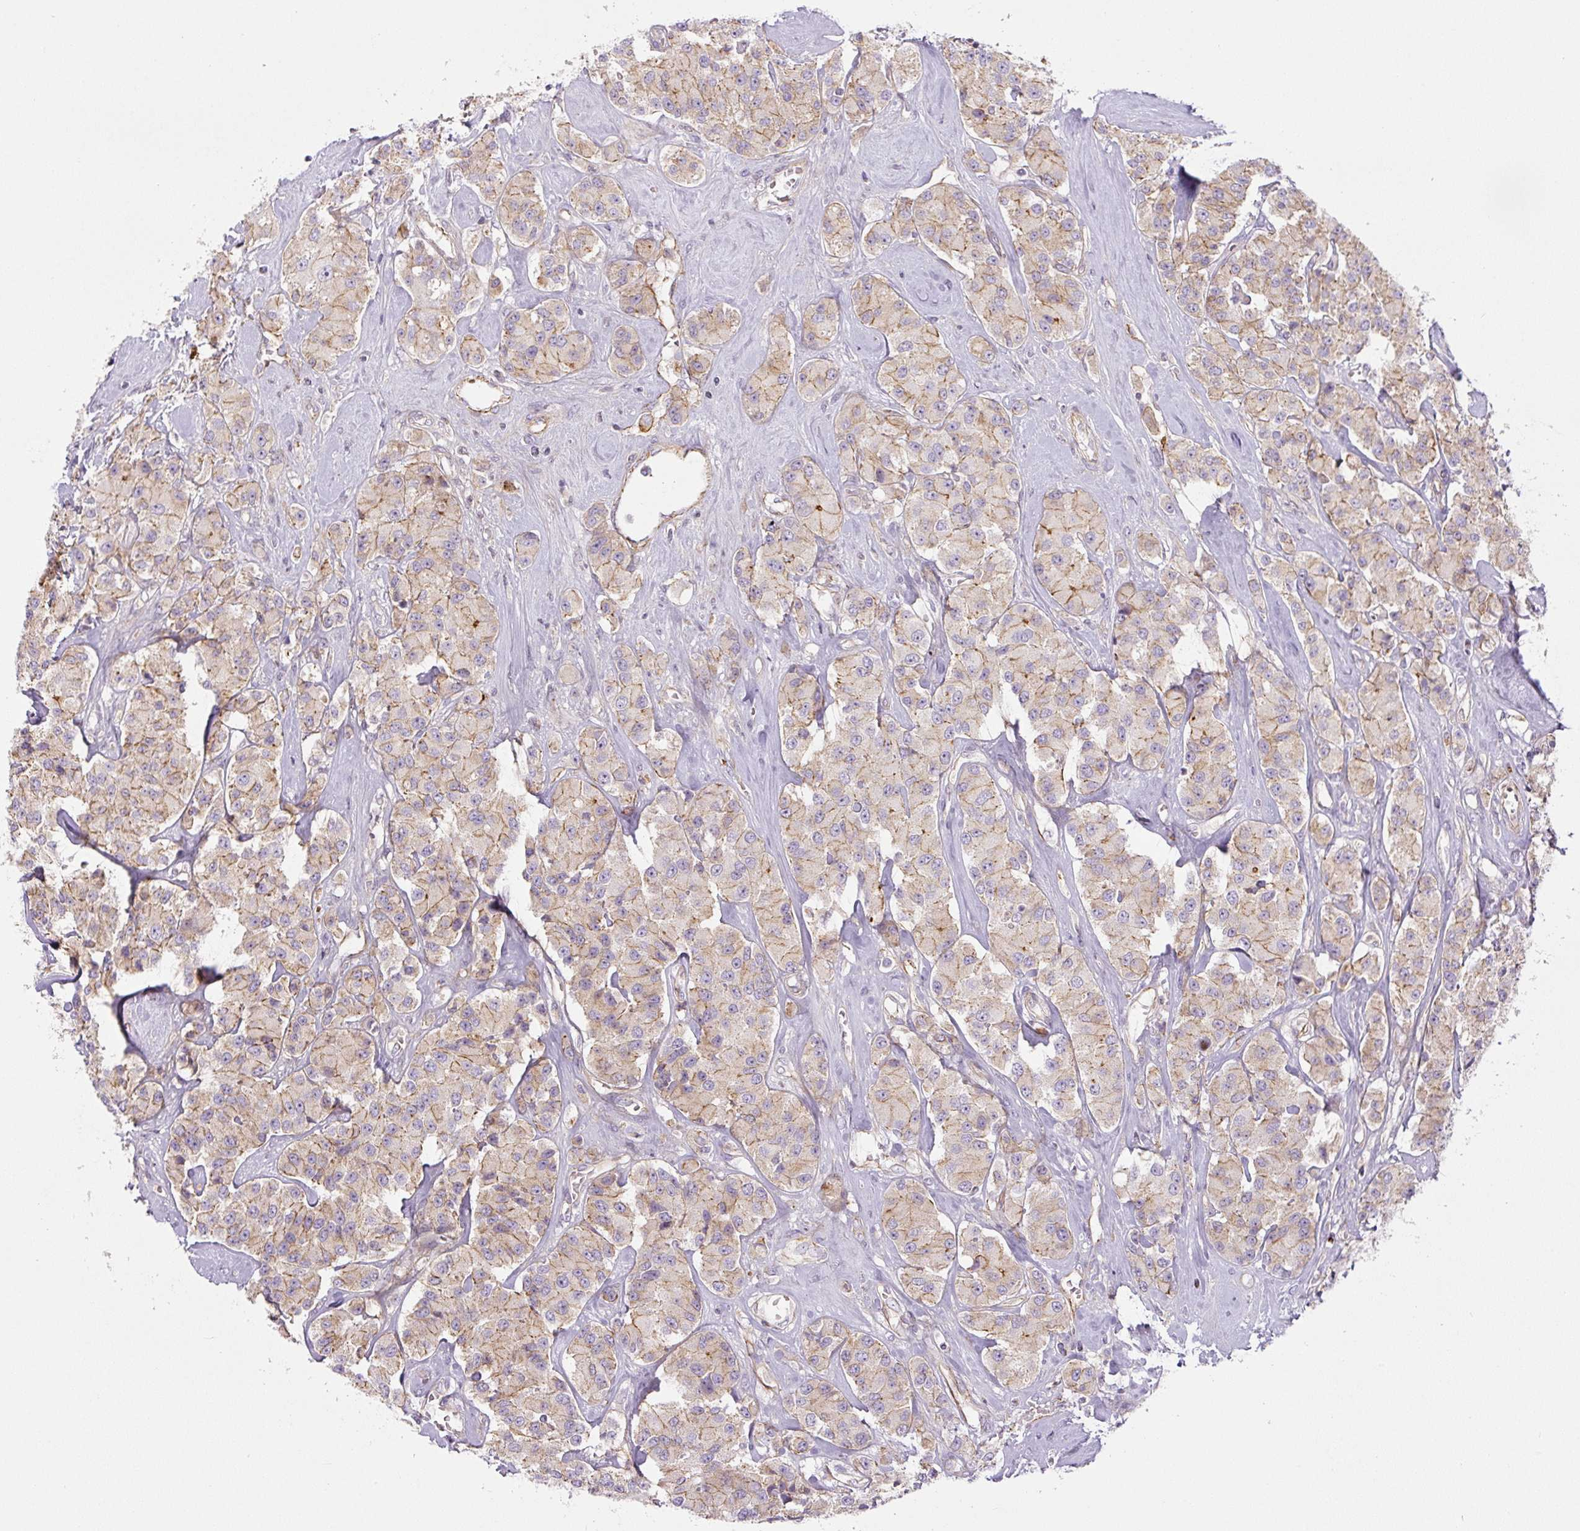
{"staining": {"intensity": "weak", "quantity": "25%-75%", "location": "cytoplasmic/membranous"}, "tissue": "carcinoid", "cell_type": "Tumor cells", "image_type": "cancer", "snomed": [{"axis": "morphology", "description": "Carcinoid, malignant, NOS"}, {"axis": "topography", "description": "Pancreas"}], "caption": "Approximately 25%-75% of tumor cells in malignant carcinoid demonstrate weak cytoplasmic/membranous protein positivity as visualized by brown immunohistochemical staining.", "gene": "CCNI2", "patient": {"sex": "male", "age": 41}}